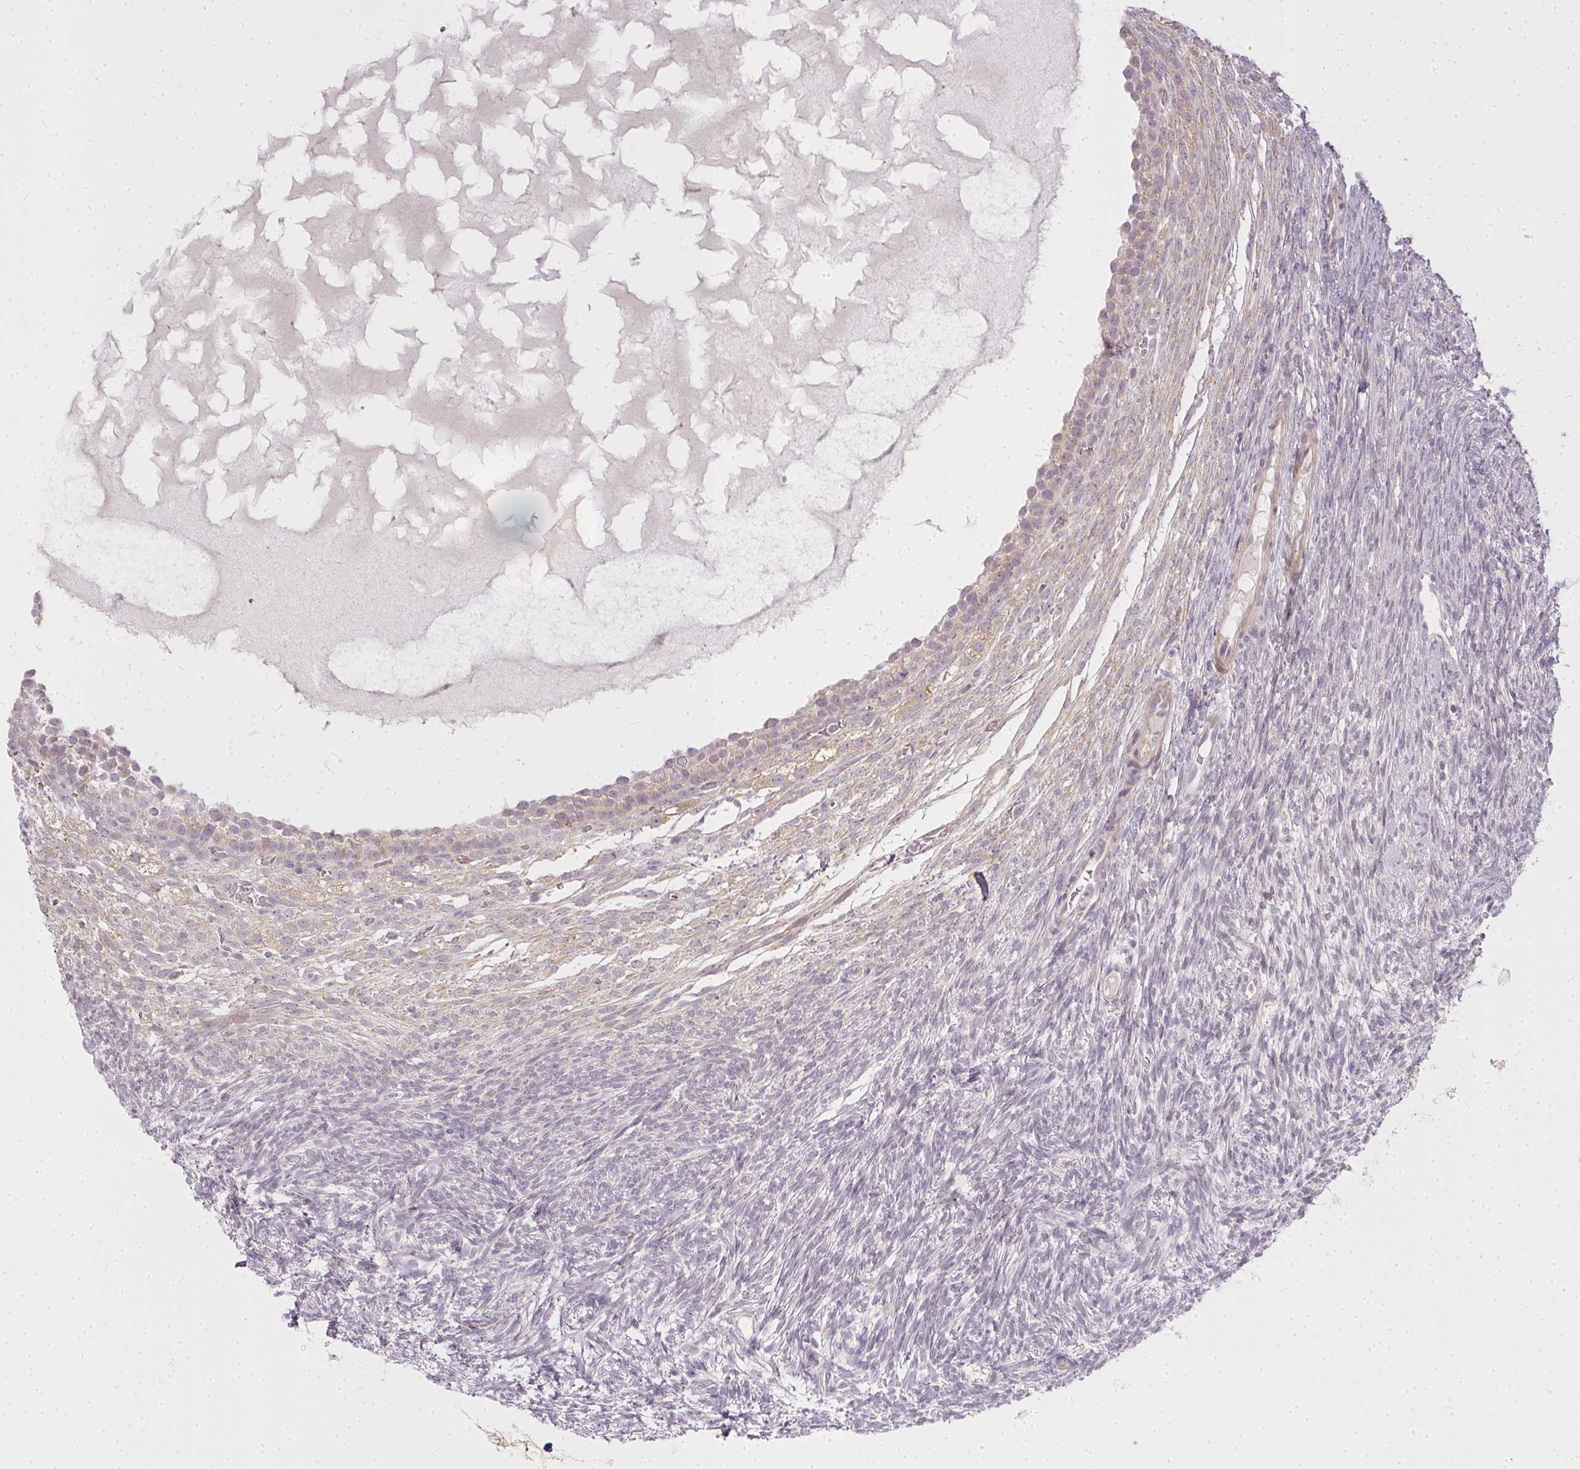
{"staining": {"intensity": "negative", "quantity": "none", "location": "none"}, "tissue": "ovary", "cell_type": "Follicle cells", "image_type": "normal", "snomed": [{"axis": "morphology", "description": "Normal tissue, NOS"}, {"axis": "topography", "description": "Ovary"}], "caption": "IHC photomicrograph of normal ovary: ovary stained with DAB (3,3'-diaminobenzidine) shows no significant protein positivity in follicle cells. (Stains: DAB immunohistochemistry (IHC) with hematoxylin counter stain, Microscopy: brightfield microscopy at high magnification).", "gene": "MED19", "patient": {"sex": "female", "age": 39}}